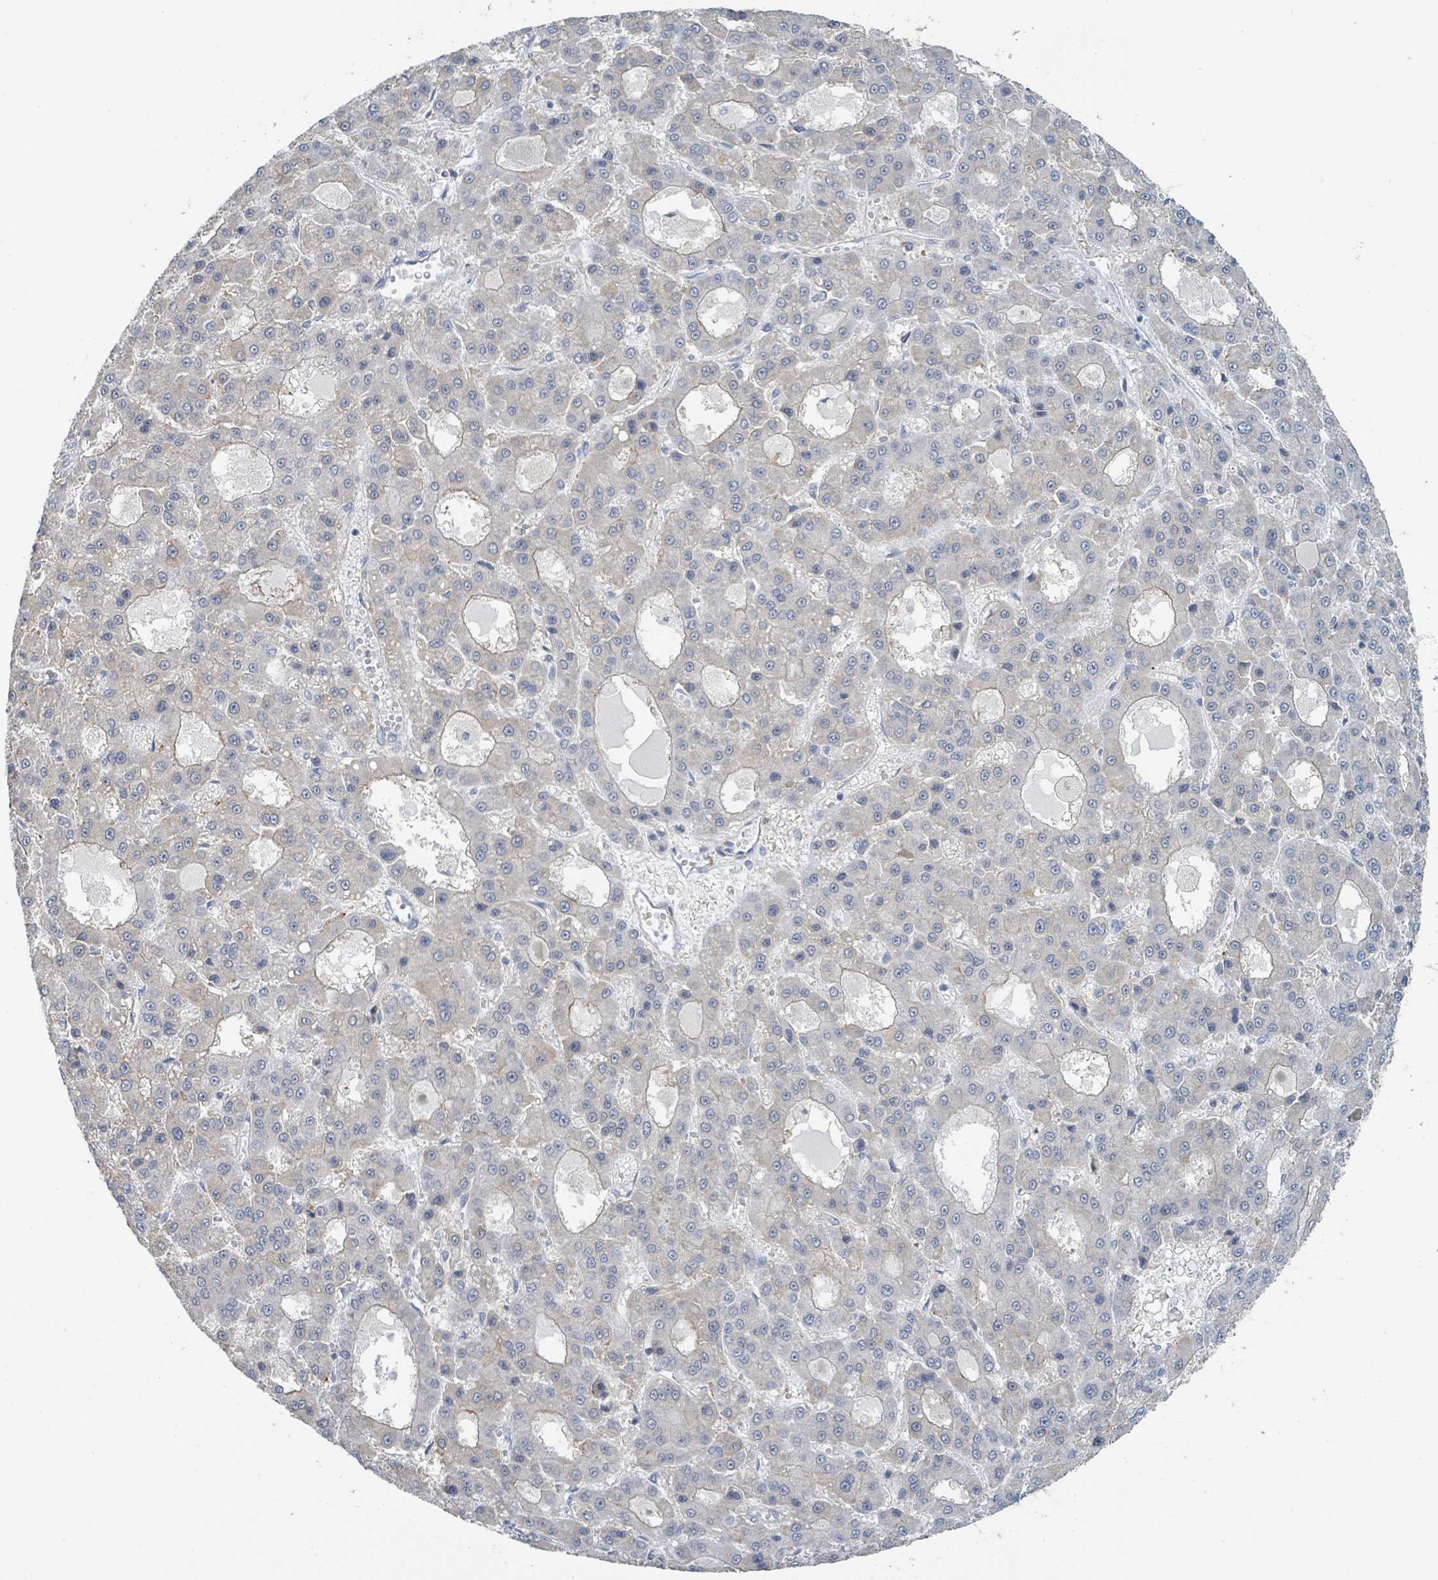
{"staining": {"intensity": "negative", "quantity": "none", "location": "none"}, "tissue": "liver cancer", "cell_type": "Tumor cells", "image_type": "cancer", "snomed": [{"axis": "morphology", "description": "Carcinoma, Hepatocellular, NOS"}, {"axis": "topography", "description": "Liver"}], "caption": "The immunohistochemistry photomicrograph has no significant expression in tumor cells of hepatocellular carcinoma (liver) tissue.", "gene": "ANKRD55", "patient": {"sex": "male", "age": 70}}